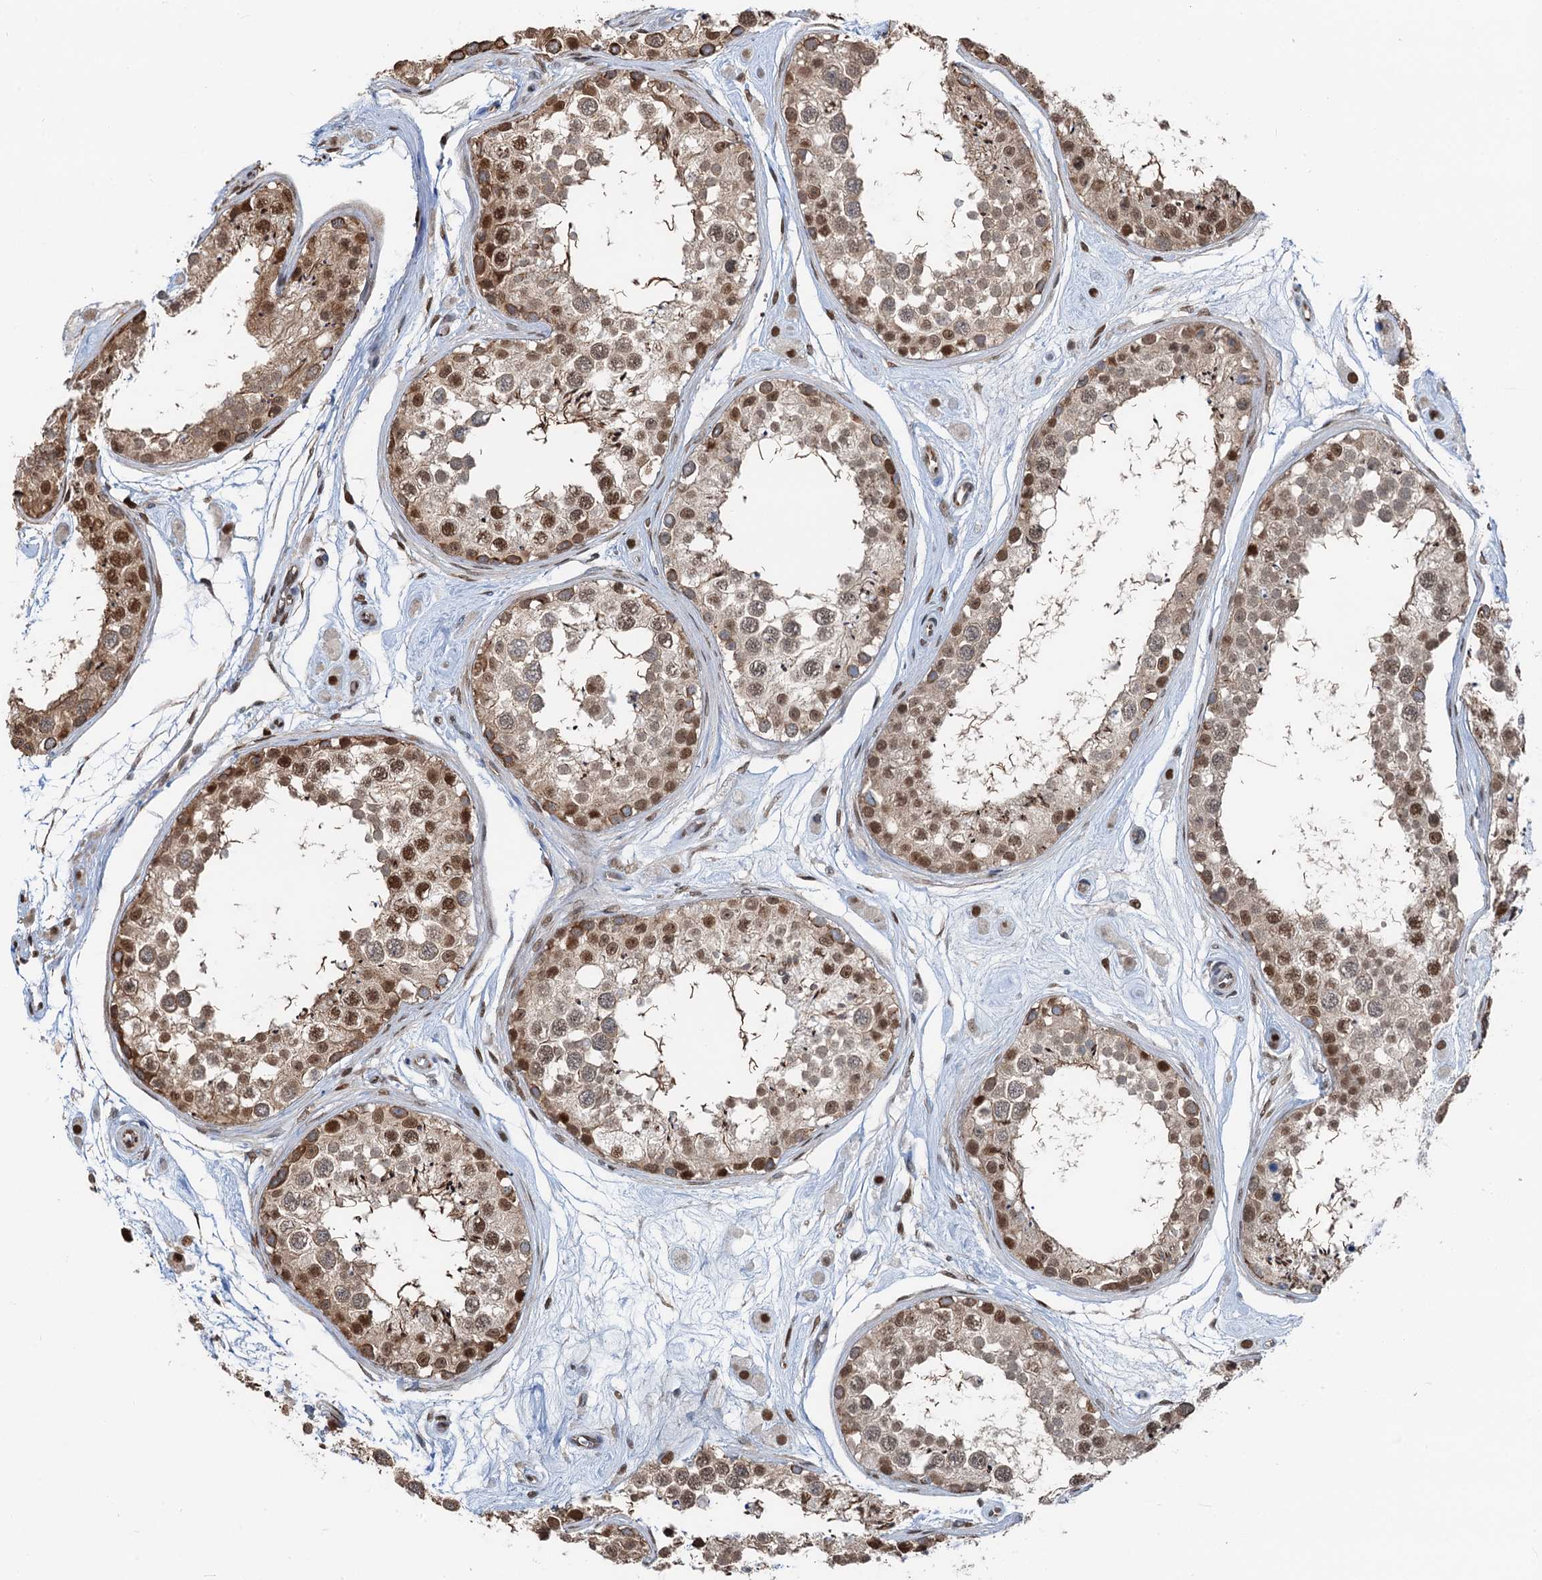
{"staining": {"intensity": "moderate", "quantity": ">75%", "location": "nuclear"}, "tissue": "testis", "cell_type": "Cells in seminiferous ducts", "image_type": "normal", "snomed": [{"axis": "morphology", "description": "Normal tissue, NOS"}, {"axis": "topography", "description": "Testis"}], "caption": "Benign testis demonstrates moderate nuclear staining in approximately >75% of cells in seminiferous ducts, visualized by immunohistochemistry. (IHC, brightfield microscopy, high magnification).", "gene": "CFDP1", "patient": {"sex": "male", "age": 25}}